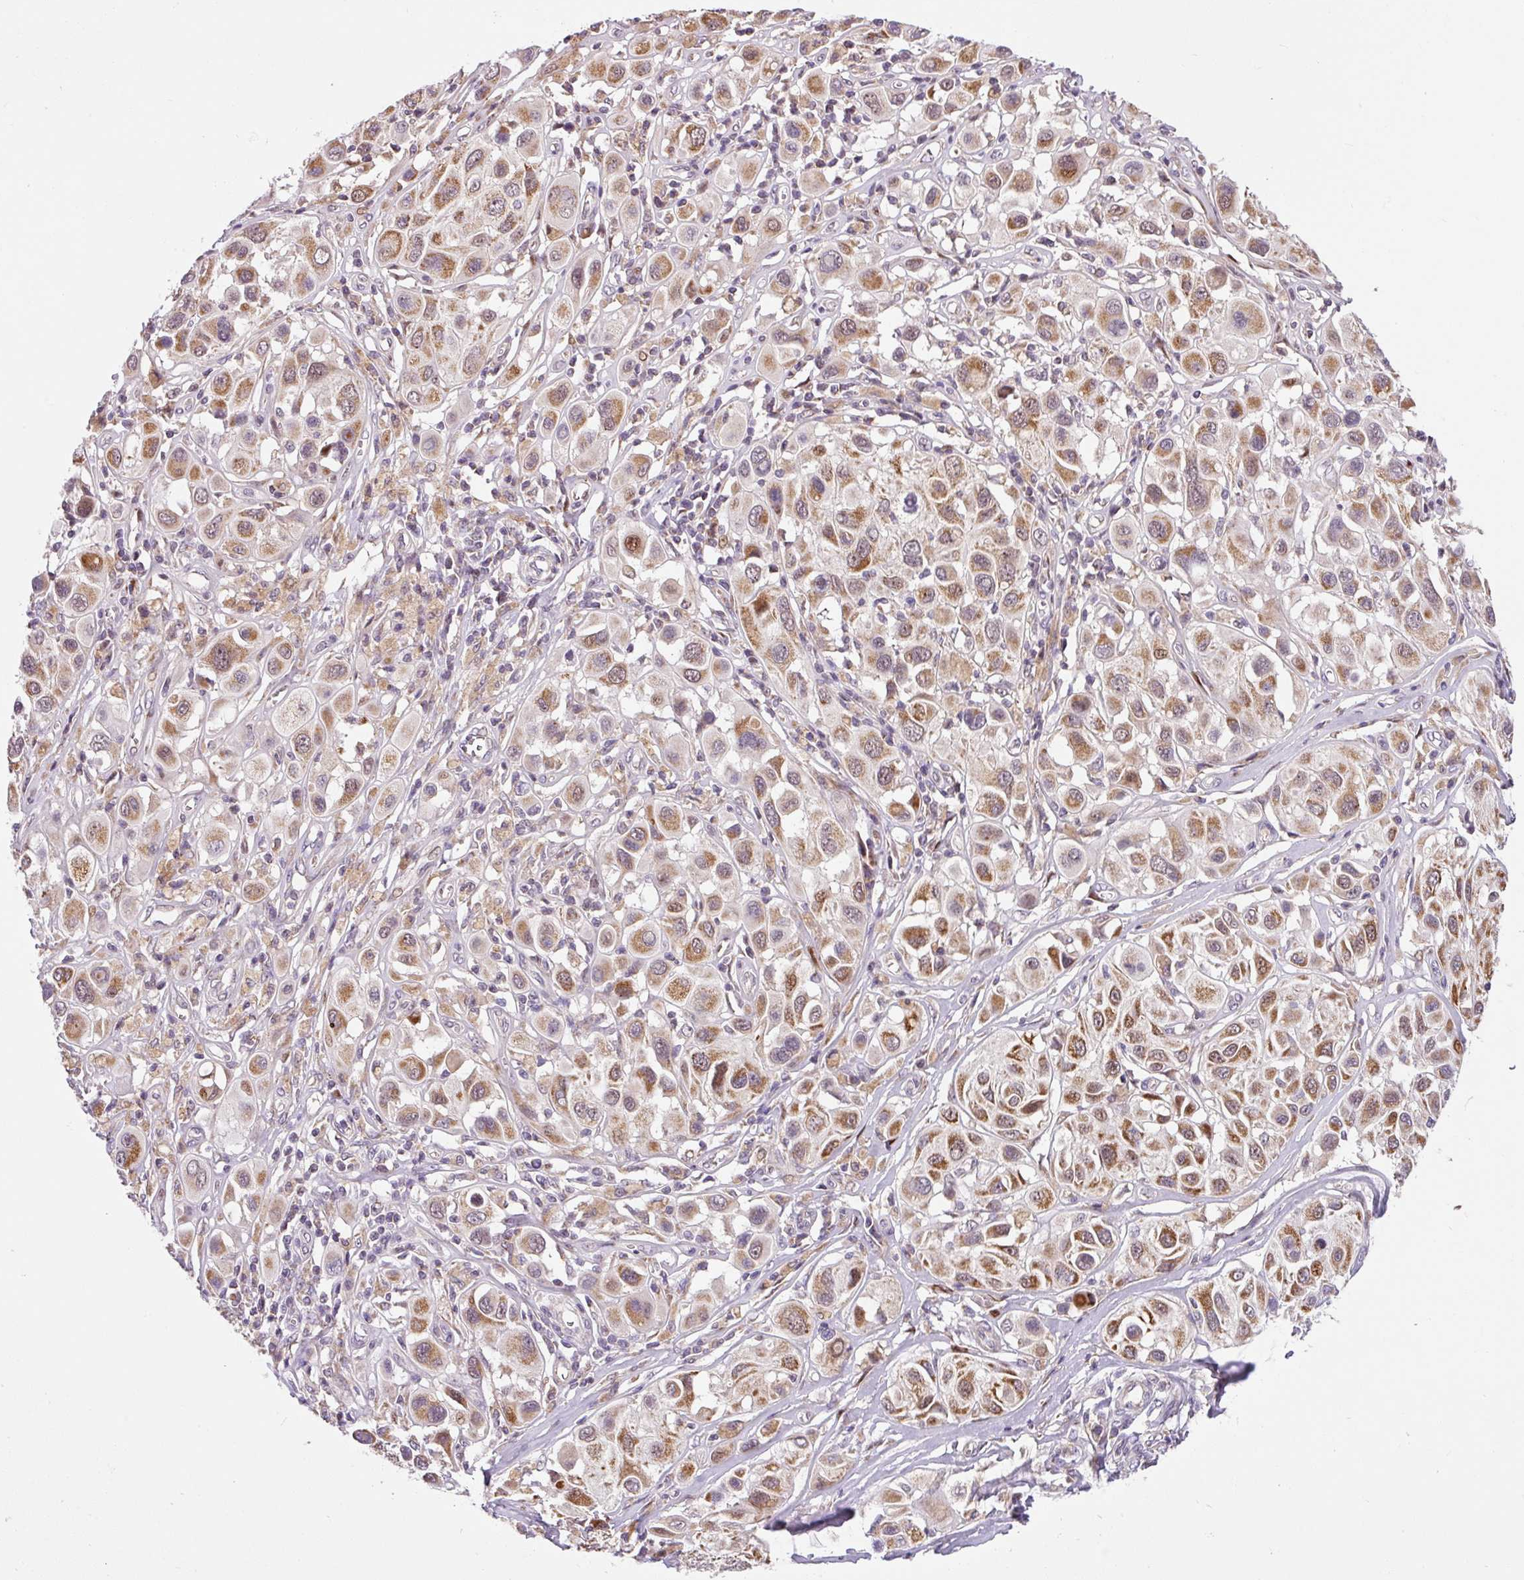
{"staining": {"intensity": "moderate", "quantity": ">75%", "location": "cytoplasmic/membranous"}, "tissue": "melanoma", "cell_type": "Tumor cells", "image_type": "cancer", "snomed": [{"axis": "morphology", "description": "Malignant melanoma, Metastatic site"}, {"axis": "topography", "description": "Skin"}], "caption": "A high-resolution image shows IHC staining of melanoma, which demonstrates moderate cytoplasmic/membranous expression in about >75% of tumor cells. The staining is performed using DAB brown chromogen to label protein expression. The nuclei are counter-stained blue using hematoxylin.", "gene": "SARS2", "patient": {"sex": "male", "age": 41}}